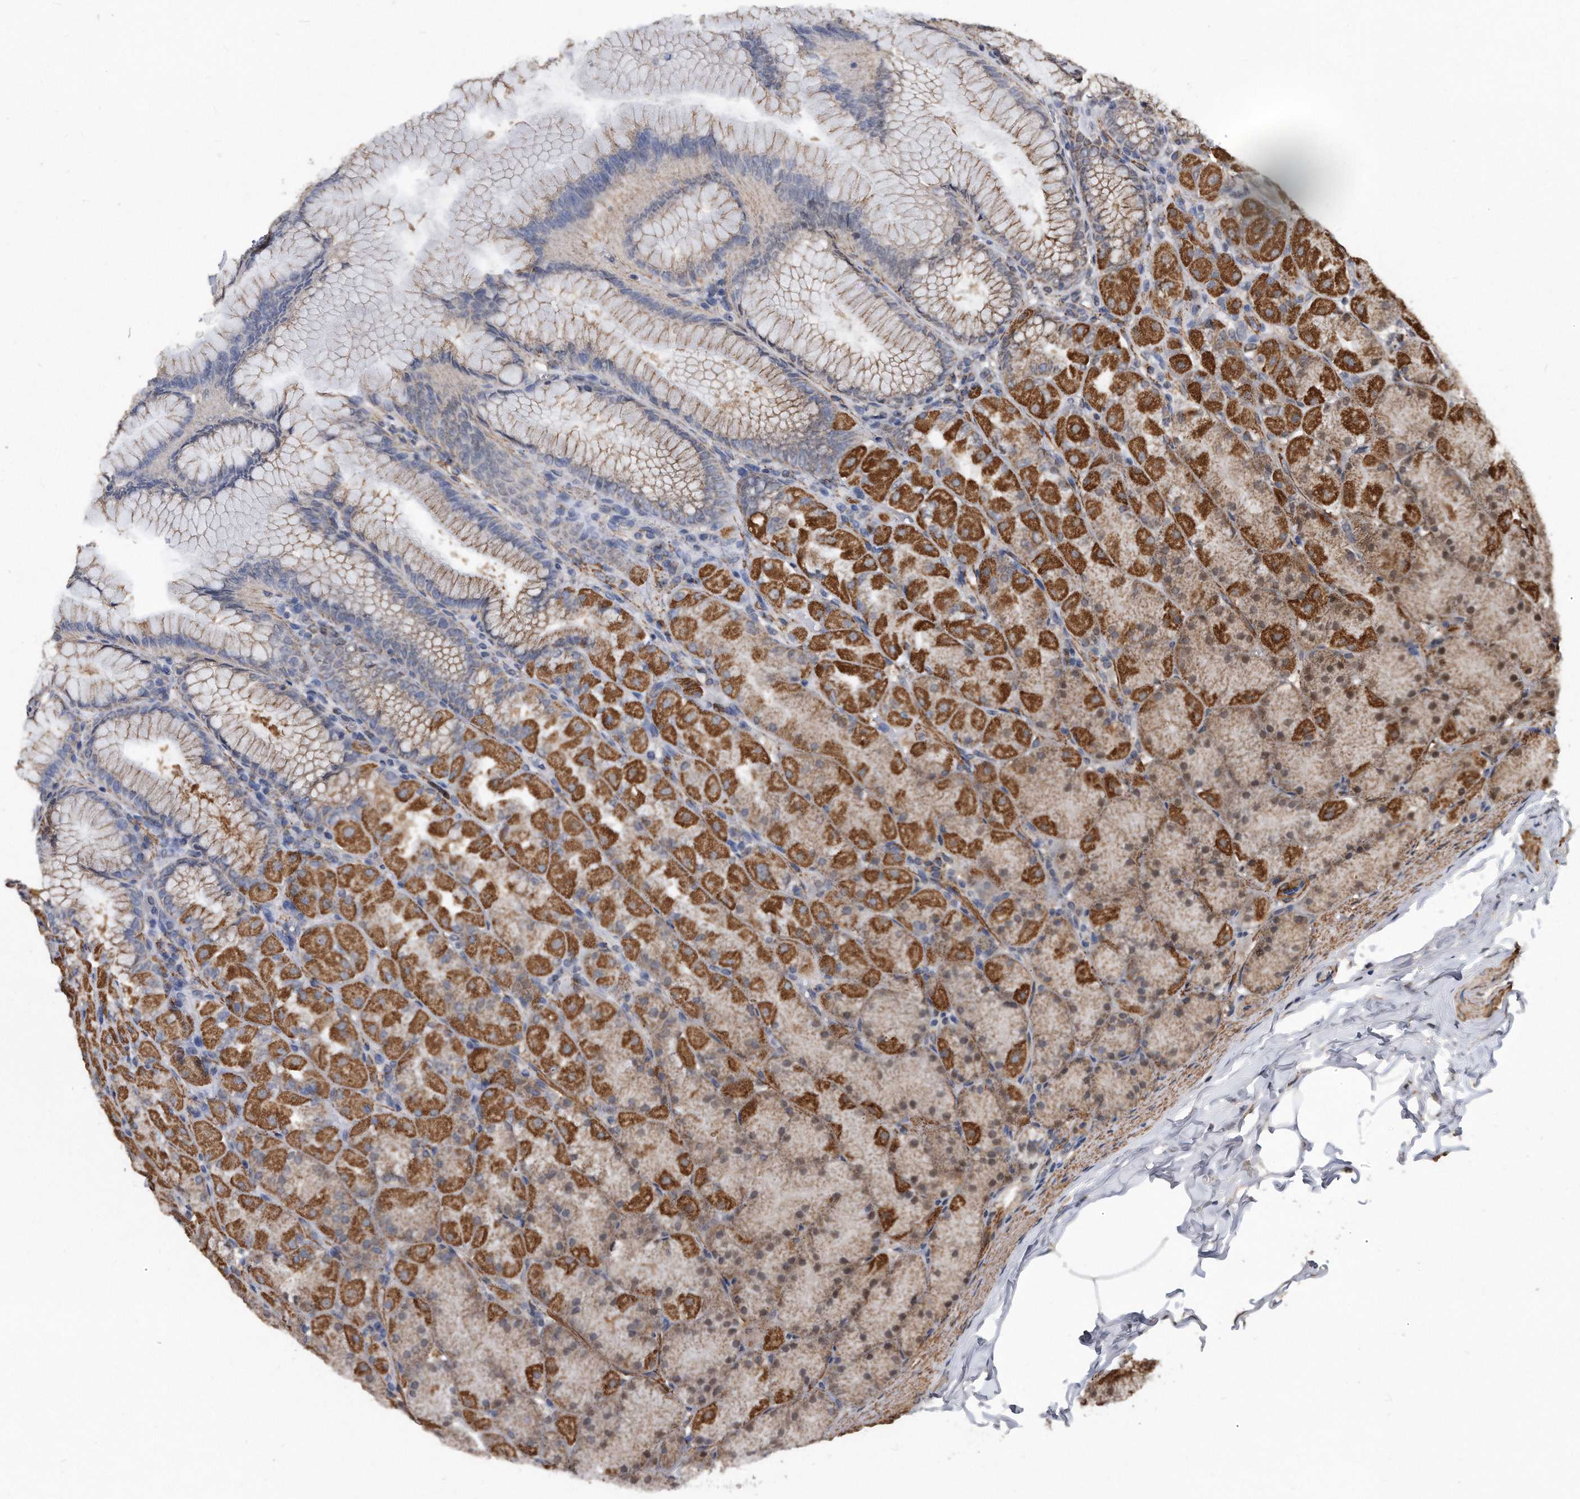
{"staining": {"intensity": "strong", "quantity": "25%-75%", "location": "cytoplasmic/membranous"}, "tissue": "stomach", "cell_type": "Glandular cells", "image_type": "normal", "snomed": [{"axis": "morphology", "description": "Normal tissue, NOS"}, {"axis": "topography", "description": "Stomach, upper"}], "caption": "Brown immunohistochemical staining in benign stomach demonstrates strong cytoplasmic/membranous positivity in about 25%-75% of glandular cells.", "gene": "DUSP22", "patient": {"sex": "female", "age": 56}}